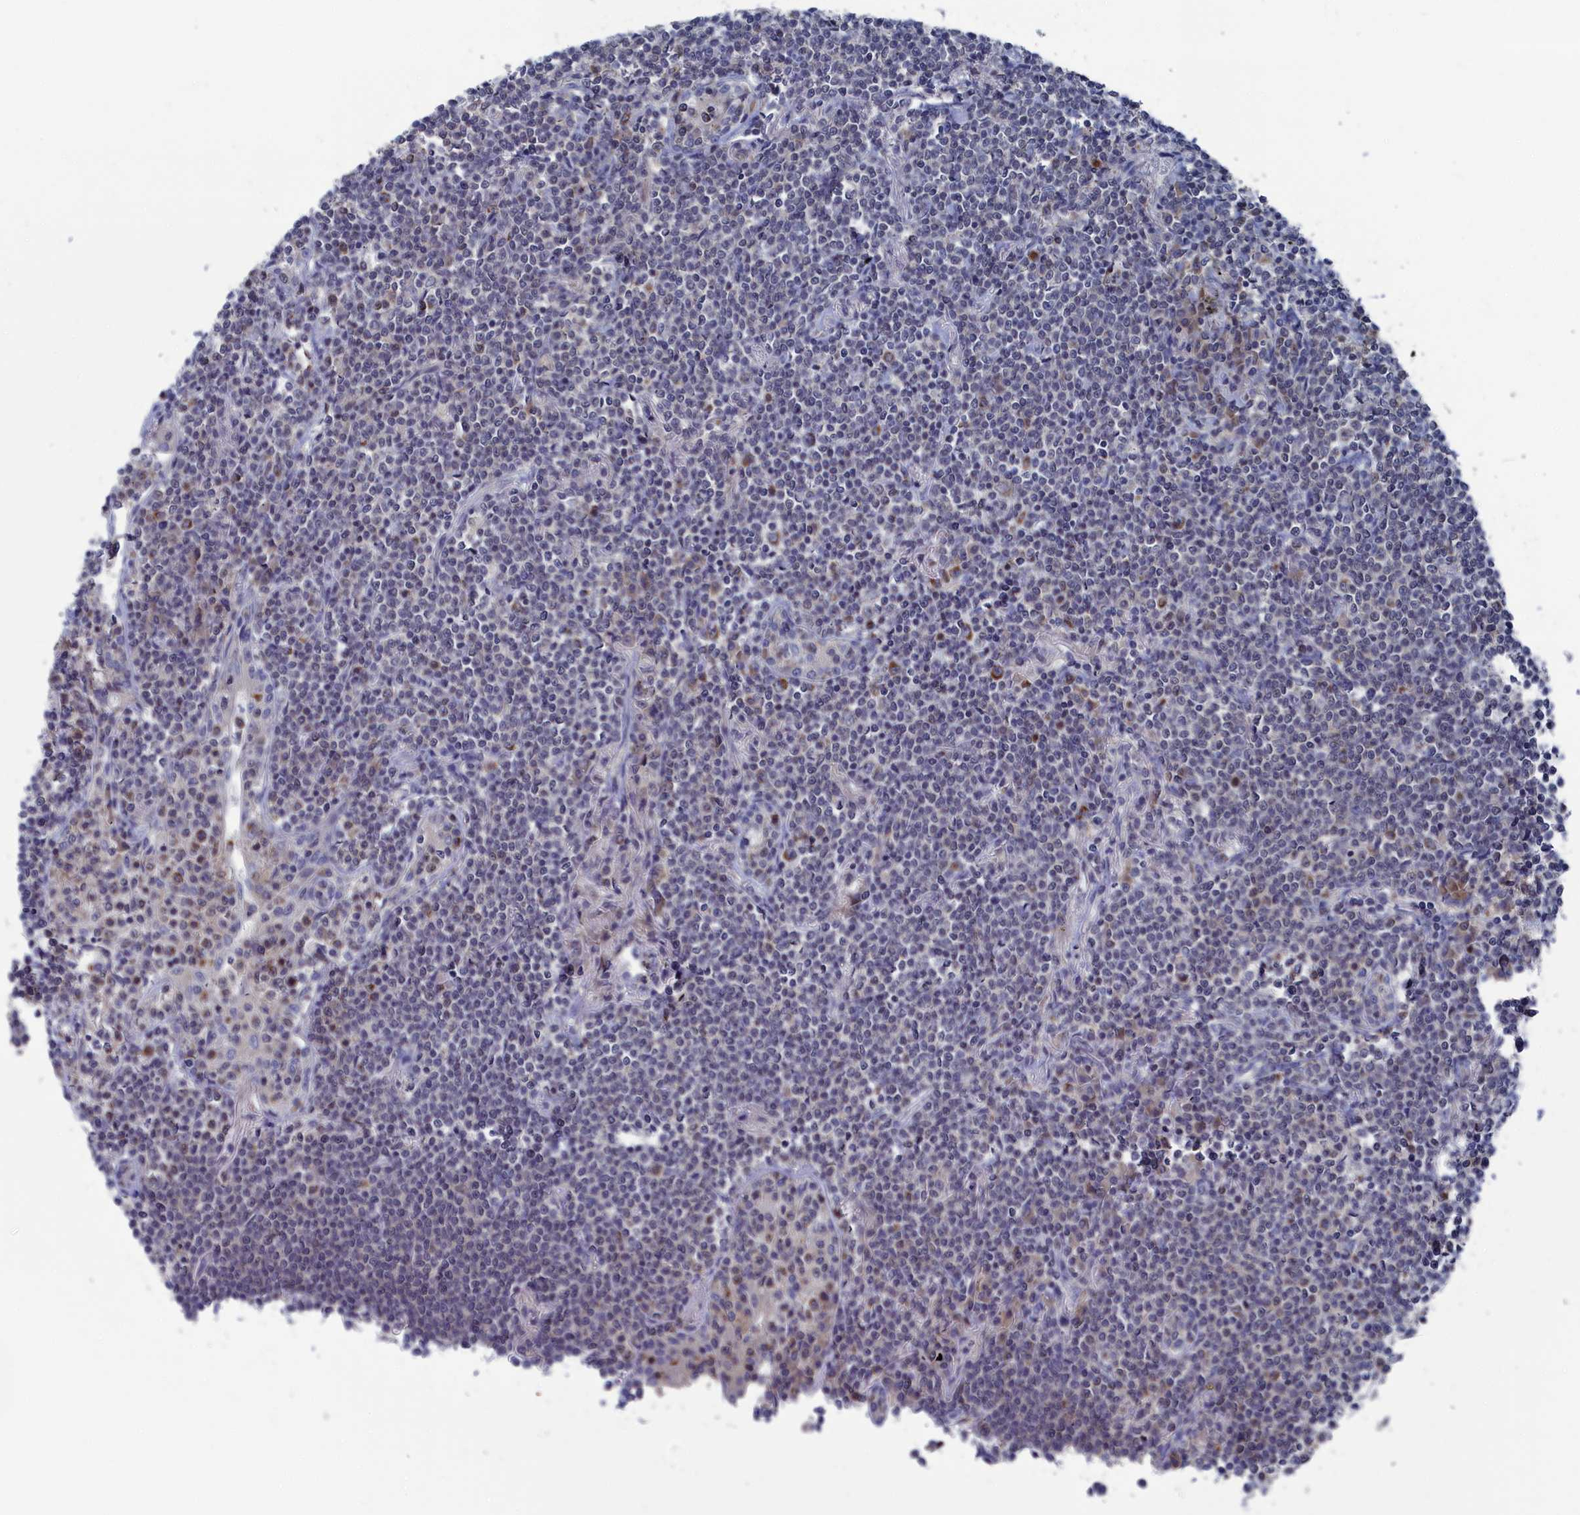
{"staining": {"intensity": "negative", "quantity": "none", "location": "none"}, "tissue": "lymphoma", "cell_type": "Tumor cells", "image_type": "cancer", "snomed": [{"axis": "morphology", "description": "Malignant lymphoma, non-Hodgkin's type, Low grade"}, {"axis": "topography", "description": "Lung"}], "caption": "Protein analysis of malignant lymphoma, non-Hodgkin's type (low-grade) reveals no significant staining in tumor cells.", "gene": "CEND1", "patient": {"sex": "female", "age": 71}}